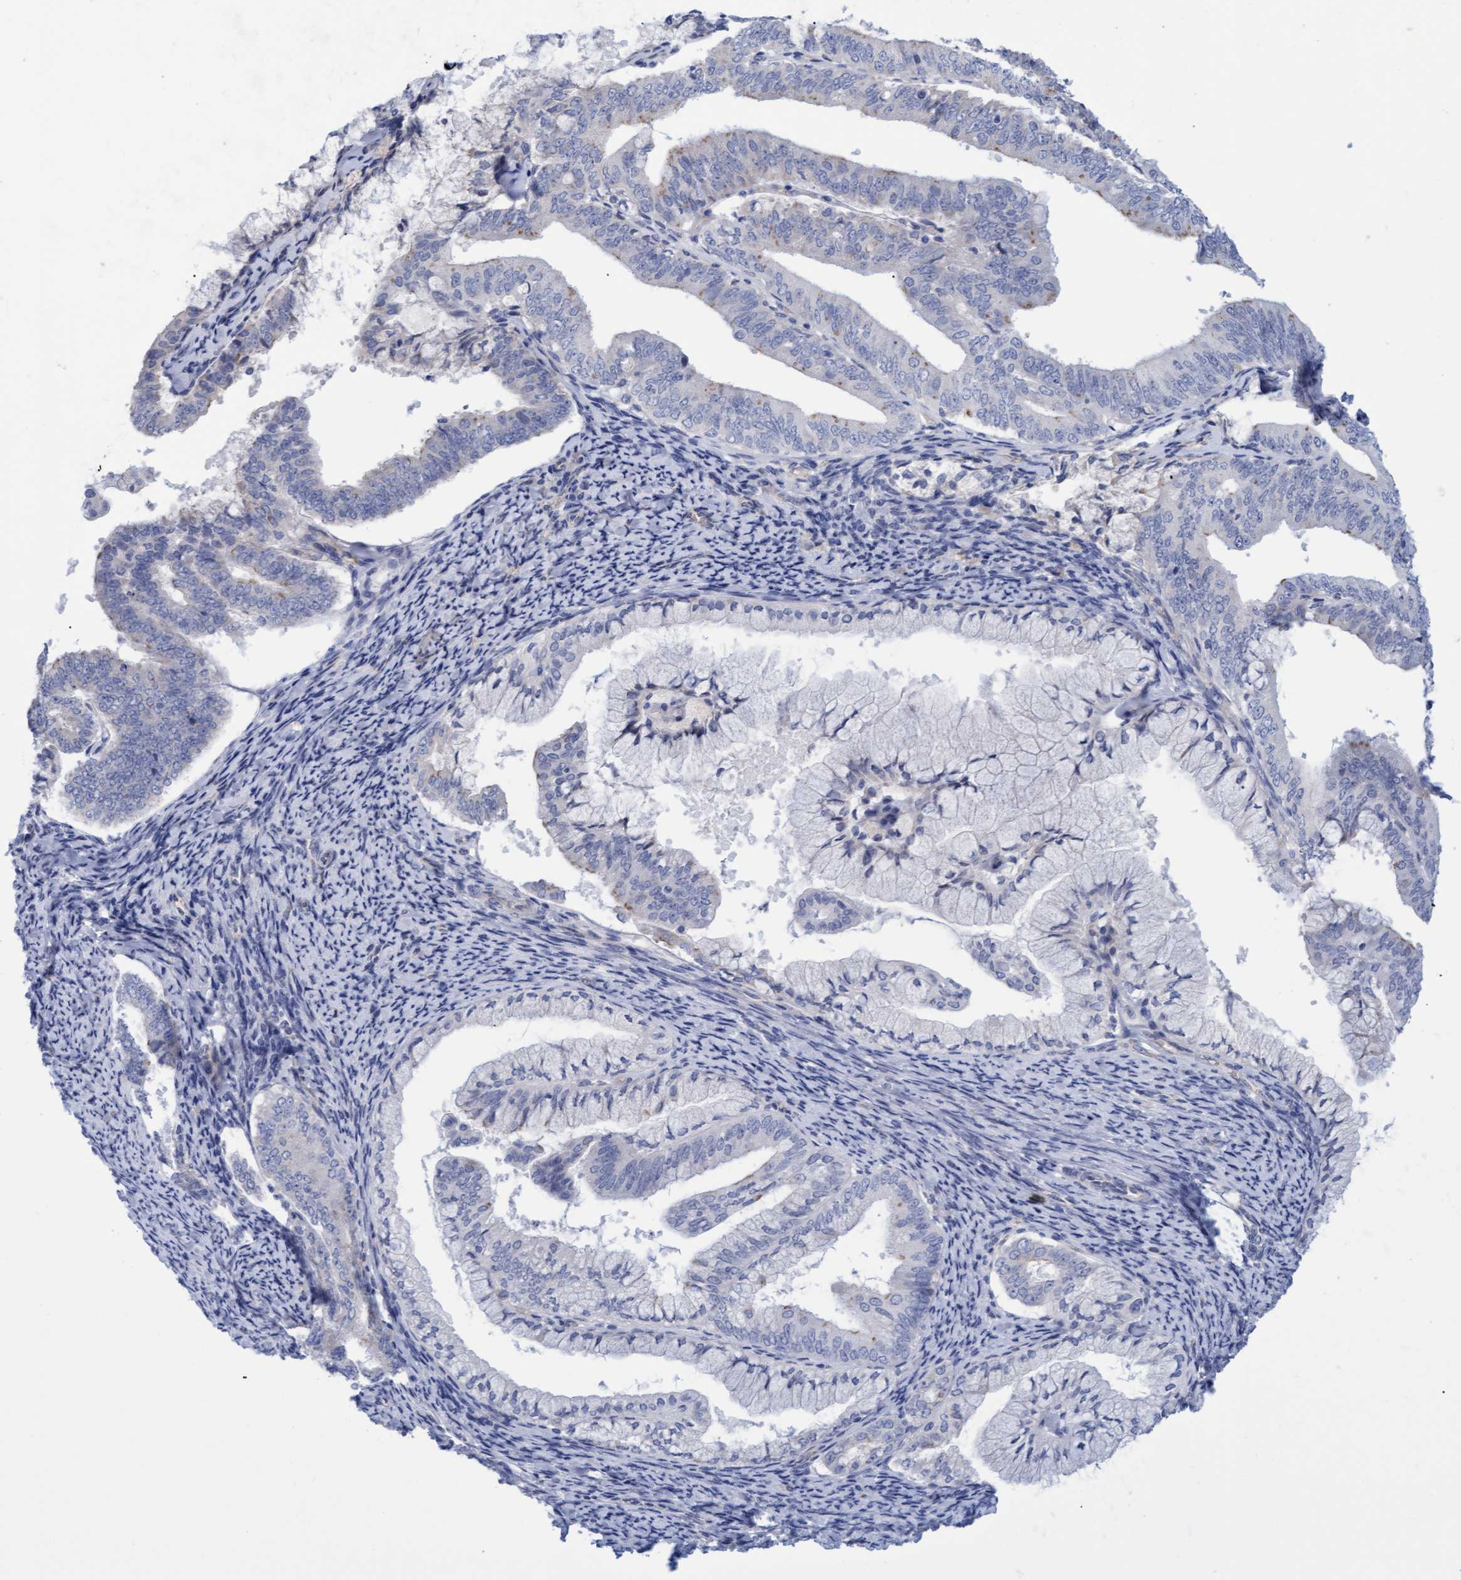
{"staining": {"intensity": "negative", "quantity": "none", "location": "none"}, "tissue": "endometrial cancer", "cell_type": "Tumor cells", "image_type": "cancer", "snomed": [{"axis": "morphology", "description": "Adenocarcinoma, NOS"}, {"axis": "topography", "description": "Endometrium"}], "caption": "High power microscopy micrograph of an immunohistochemistry image of adenocarcinoma (endometrial), revealing no significant expression in tumor cells. (DAB (3,3'-diaminobenzidine) immunohistochemistry with hematoxylin counter stain).", "gene": "STXBP1", "patient": {"sex": "female", "age": 63}}